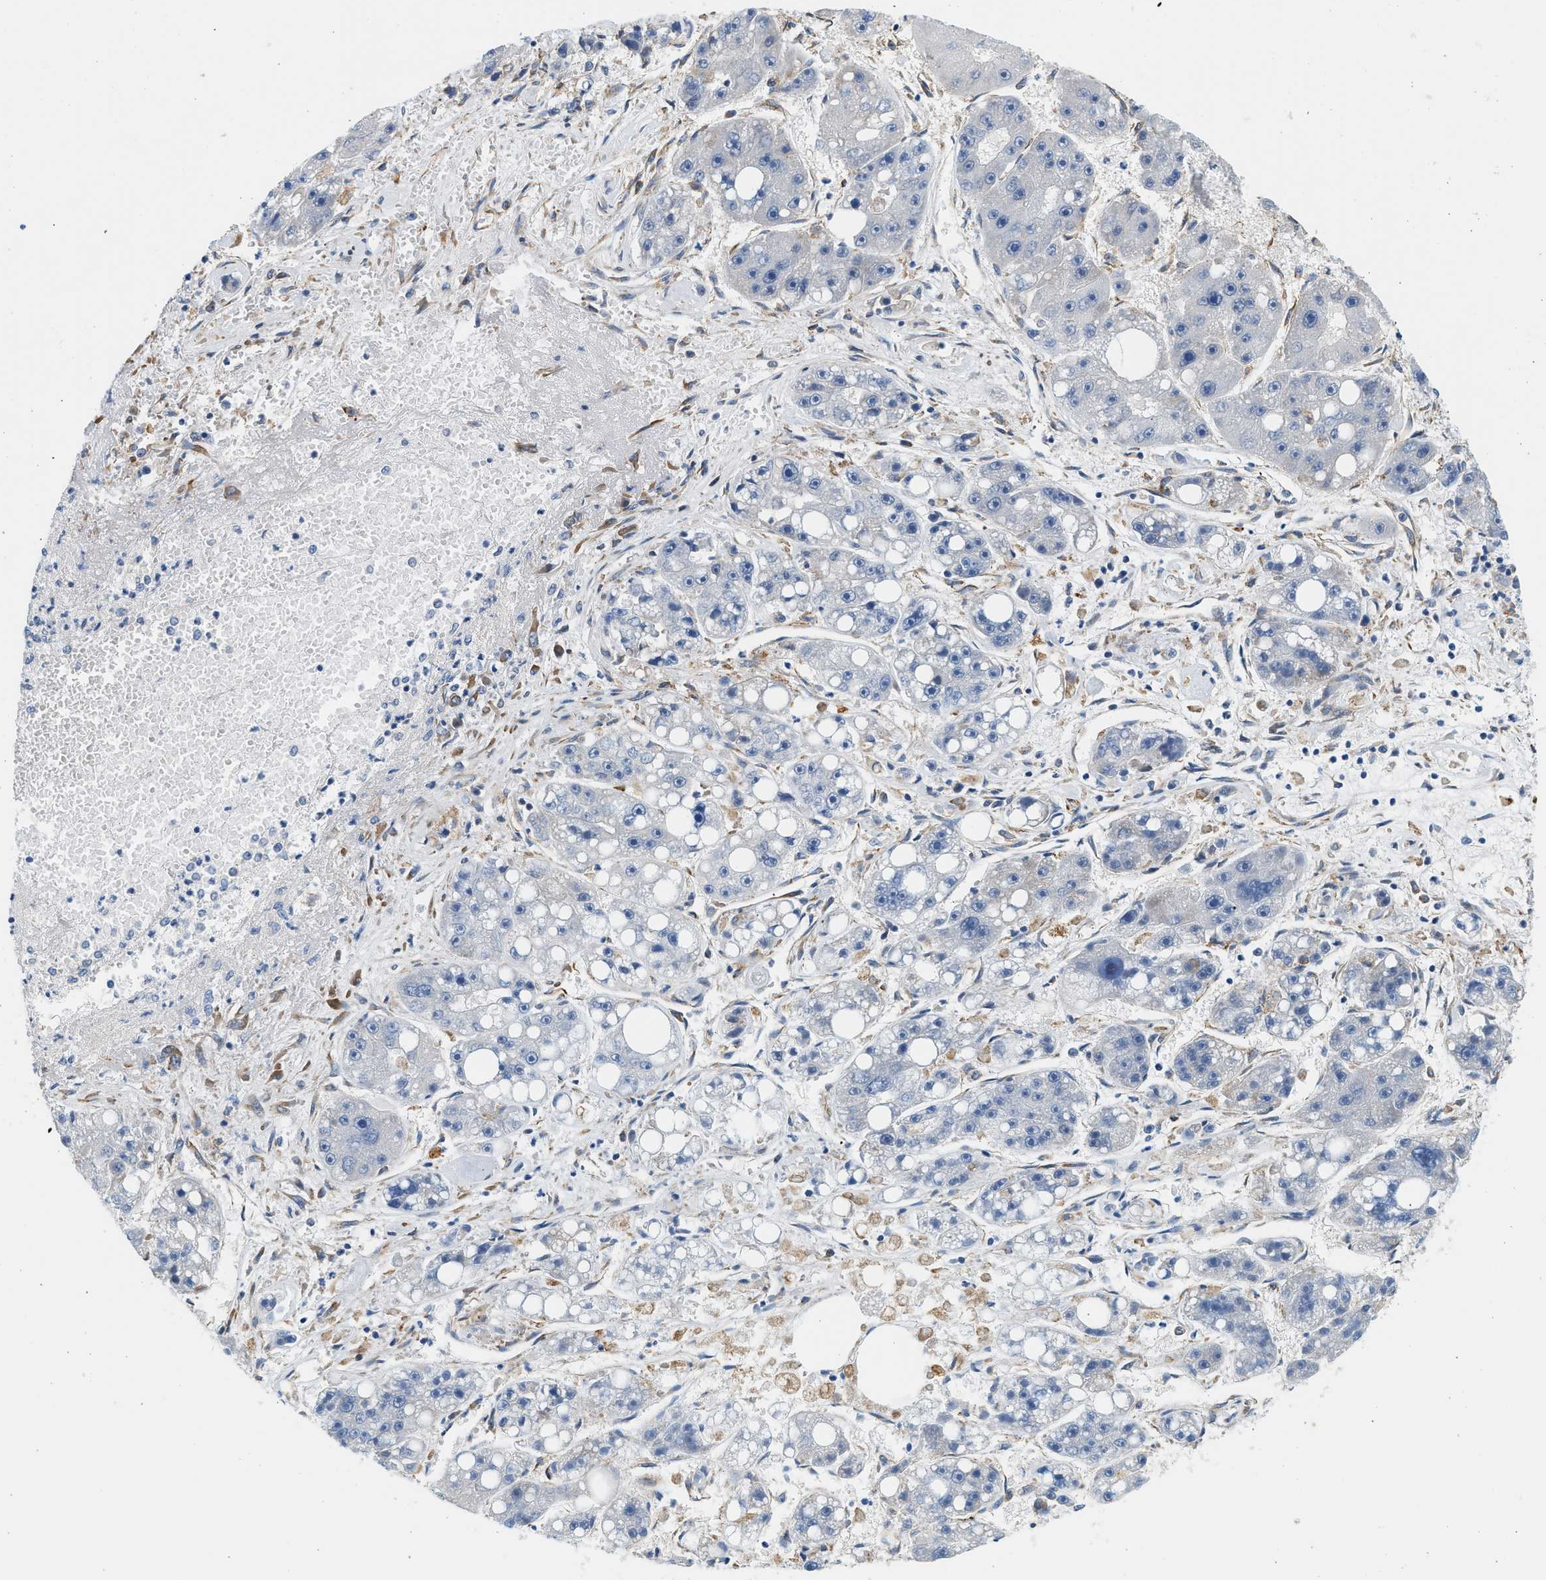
{"staining": {"intensity": "negative", "quantity": "none", "location": "none"}, "tissue": "liver cancer", "cell_type": "Tumor cells", "image_type": "cancer", "snomed": [{"axis": "morphology", "description": "Carcinoma, Hepatocellular, NOS"}, {"axis": "topography", "description": "Liver"}], "caption": "A high-resolution image shows immunohistochemistry staining of hepatocellular carcinoma (liver), which shows no significant staining in tumor cells.", "gene": "CNTN6", "patient": {"sex": "female", "age": 61}}